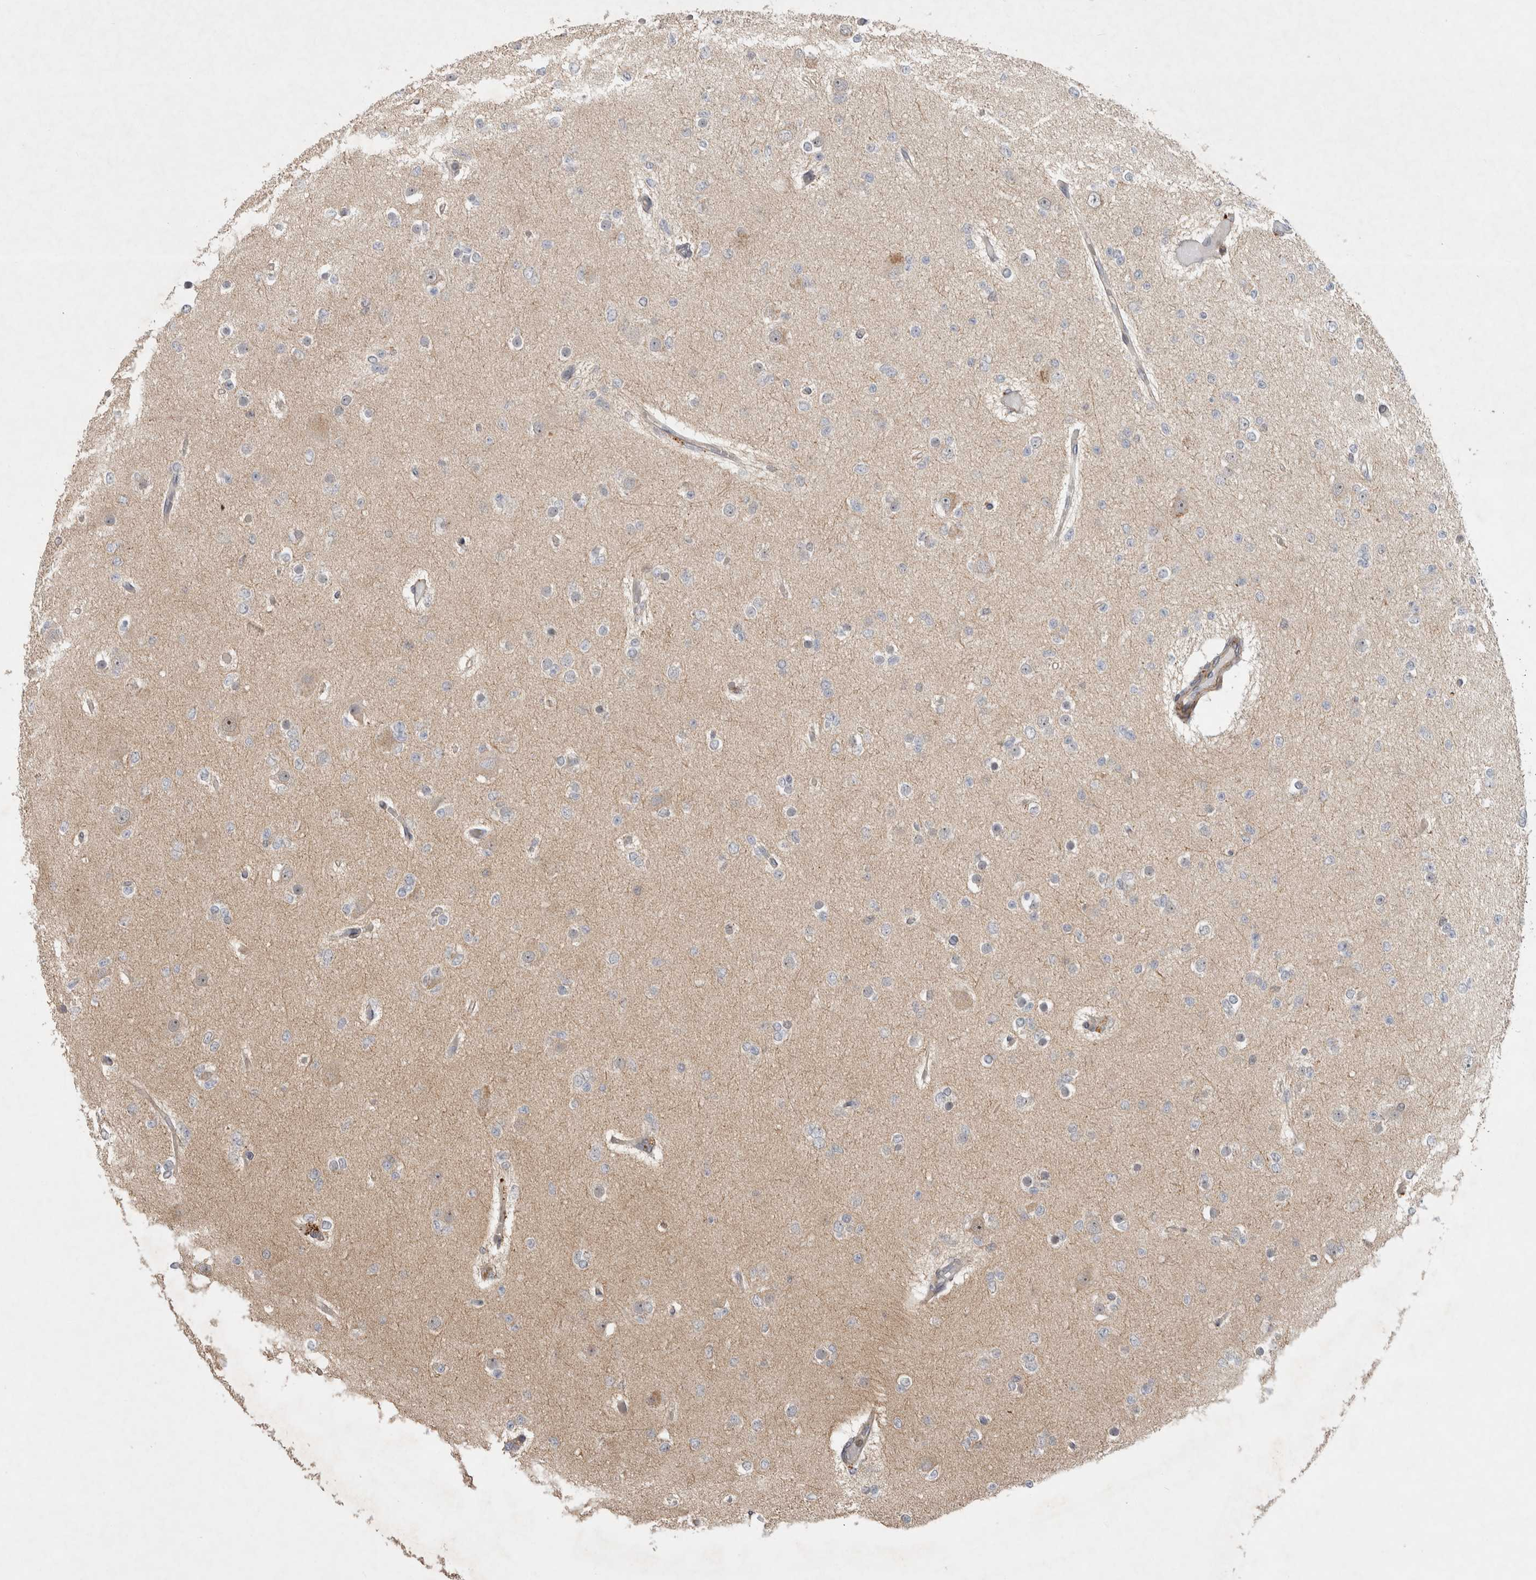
{"staining": {"intensity": "negative", "quantity": "none", "location": "none"}, "tissue": "glioma", "cell_type": "Tumor cells", "image_type": "cancer", "snomed": [{"axis": "morphology", "description": "Glioma, malignant, Low grade"}, {"axis": "topography", "description": "Brain"}], "caption": "Glioma was stained to show a protein in brown. There is no significant staining in tumor cells. Brightfield microscopy of IHC stained with DAB (brown) and hematoxylin (blue), captured at high magnification.", "gene": "INSRR", "patient": {"sex": "female", "age": 22}}